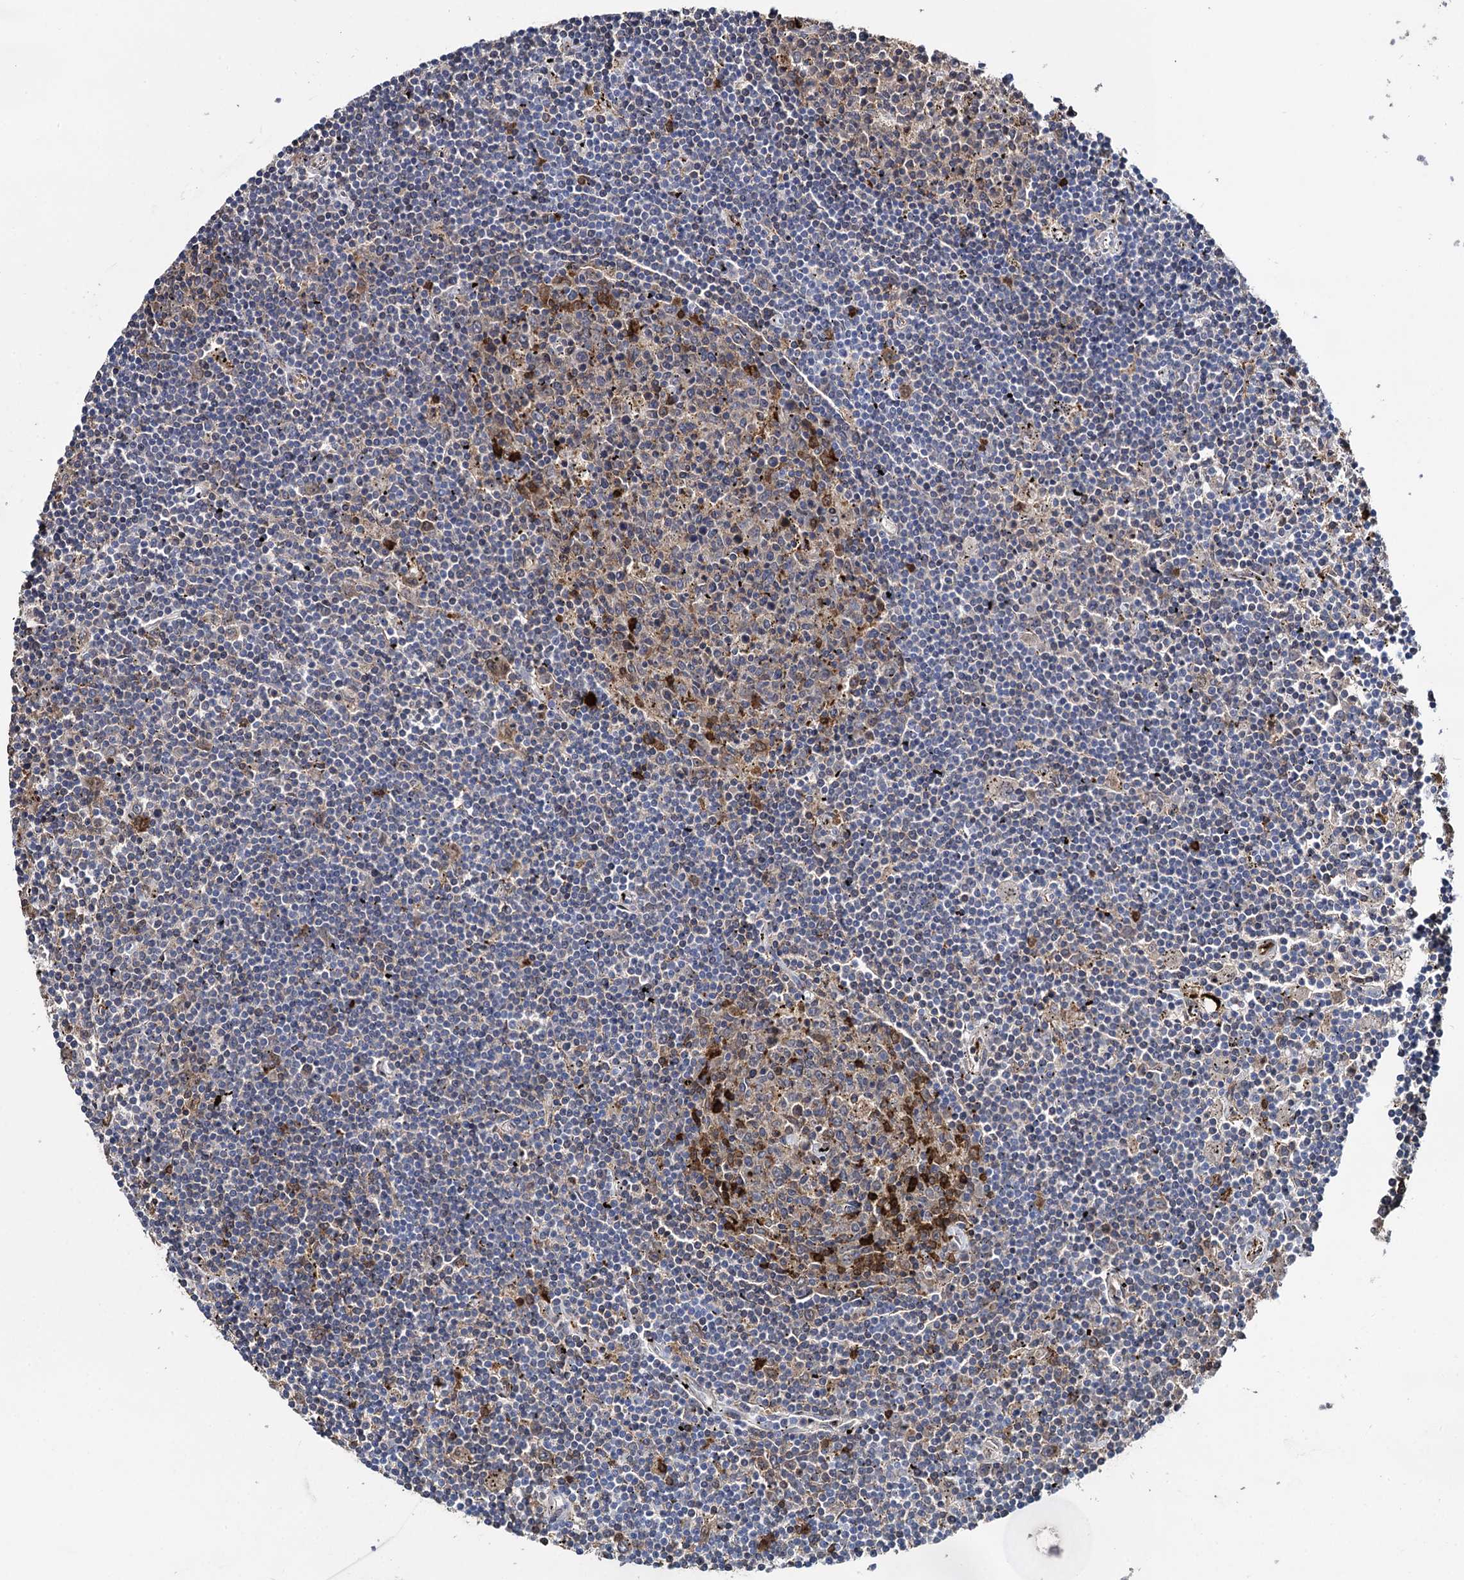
{"staining": {"intensity": "negative", "quantity": "none", "location": "none"}, "tissue": "lymphoma", "cell_type": "Tumor cells", "image_type": "cancer", "snomed": [{"axis": "morphology", "description": "Malignant lymphoma, non-Hodgkin's type, Low grade"}, {"axis": "topography", "description": "Spleen"}], "caption": "IHC image of human lymphoma stained for a protein (brown), which demonstrates no staining in tumor cells. Brightfield microscopy of immunohistochemistry (IHC) stained with DAB (3,3'-diaminobenzidine) (brown) and hematoxylin (blue), captured at high magnification.", "gene": "FABP5", "patient": {"sex": "male", "age": 76}}